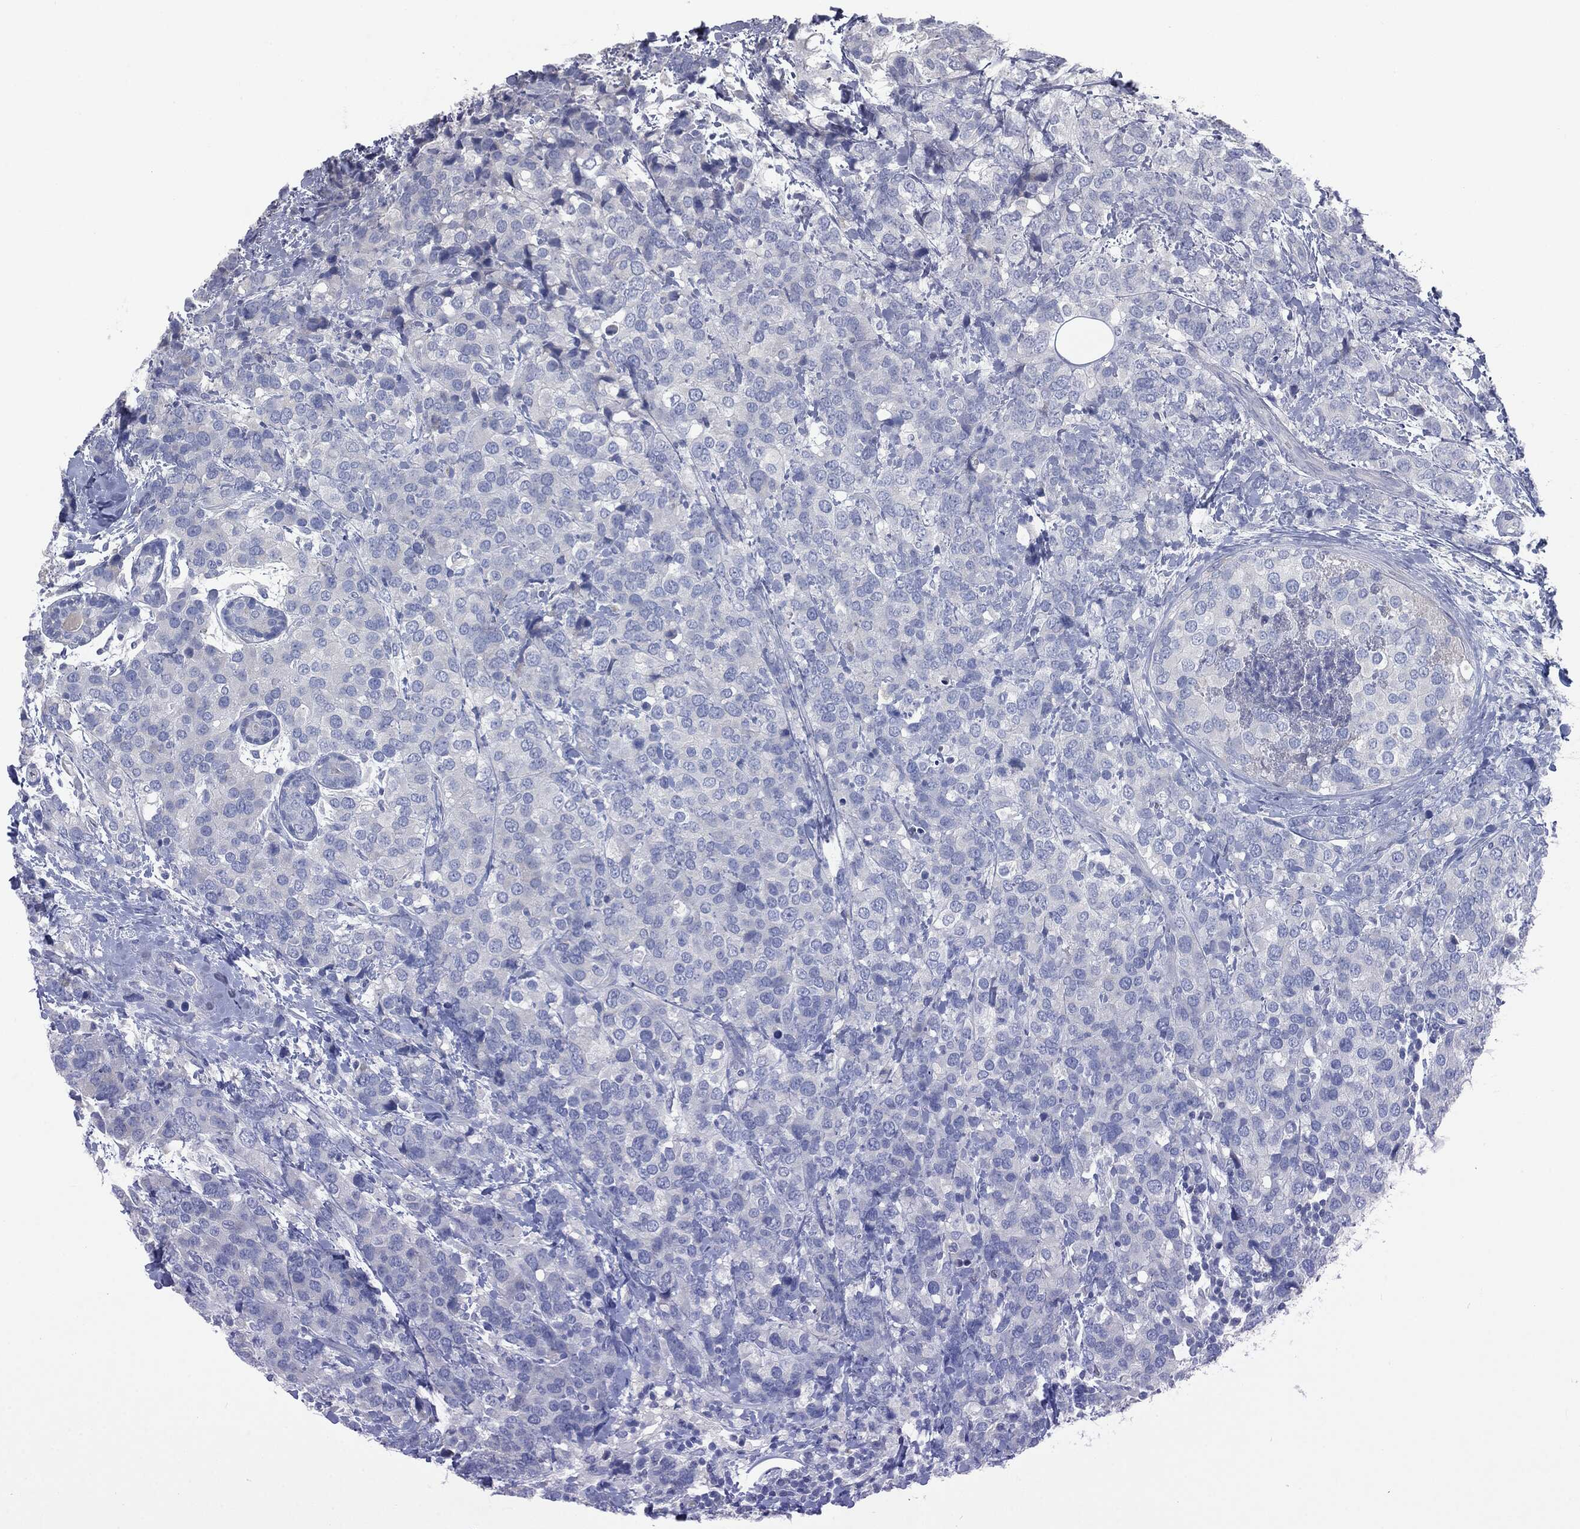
{"staining": {"intensity": "negative", "quantity": "none", "location": "none"}, "tissue": "breast cancer", "cell_type": "Tumor cells", "image_type": "cancer", "snomed": [{"axis": "morphology", "description": "Lobular carcinoma"}, {"axis": "topography", "description": "Breast"}], "caption": "This is an immunohistochemistry (IHC) micrograph of breast cancer. There is no staining in tumor cells.", "gene": "CAV3", "patient": {"sex": "female", "age": 59}}